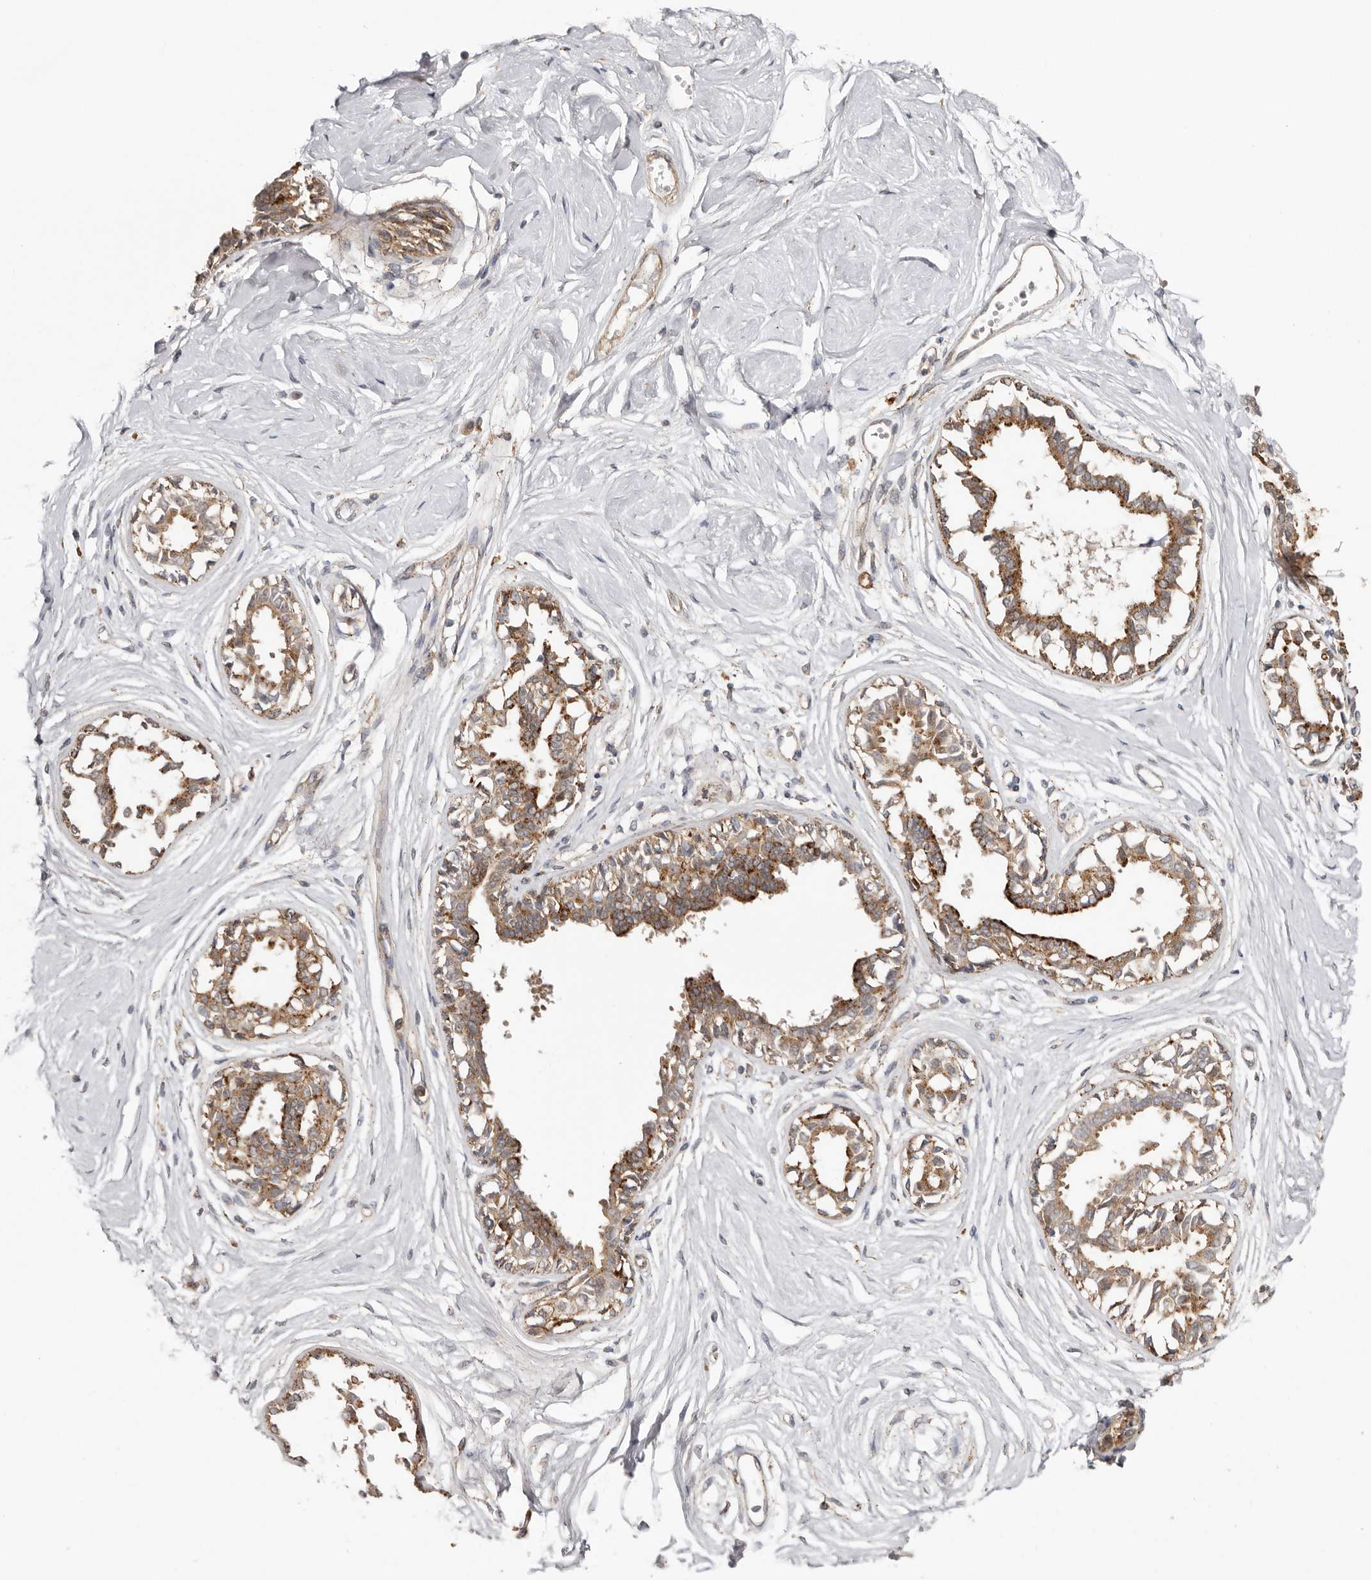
{"staining": {"intensity": "negative", "quantity": "none", "location": "none"}, "tissue": "breast", "cell_type": "Adipocytes", "image_type": "normal", "snomed": [{"axis": "morphology", "description": "Normal tissue, NOS"}, {"axis": "topography", "description": "Breast"}], "caption": "An immunohistochemistry (IHC) photomicrograph of benign breast is shown. There is no staining in adipocytes of breast.", "gene": "GRN", "patient": {"sex": "female", "age": 45}}